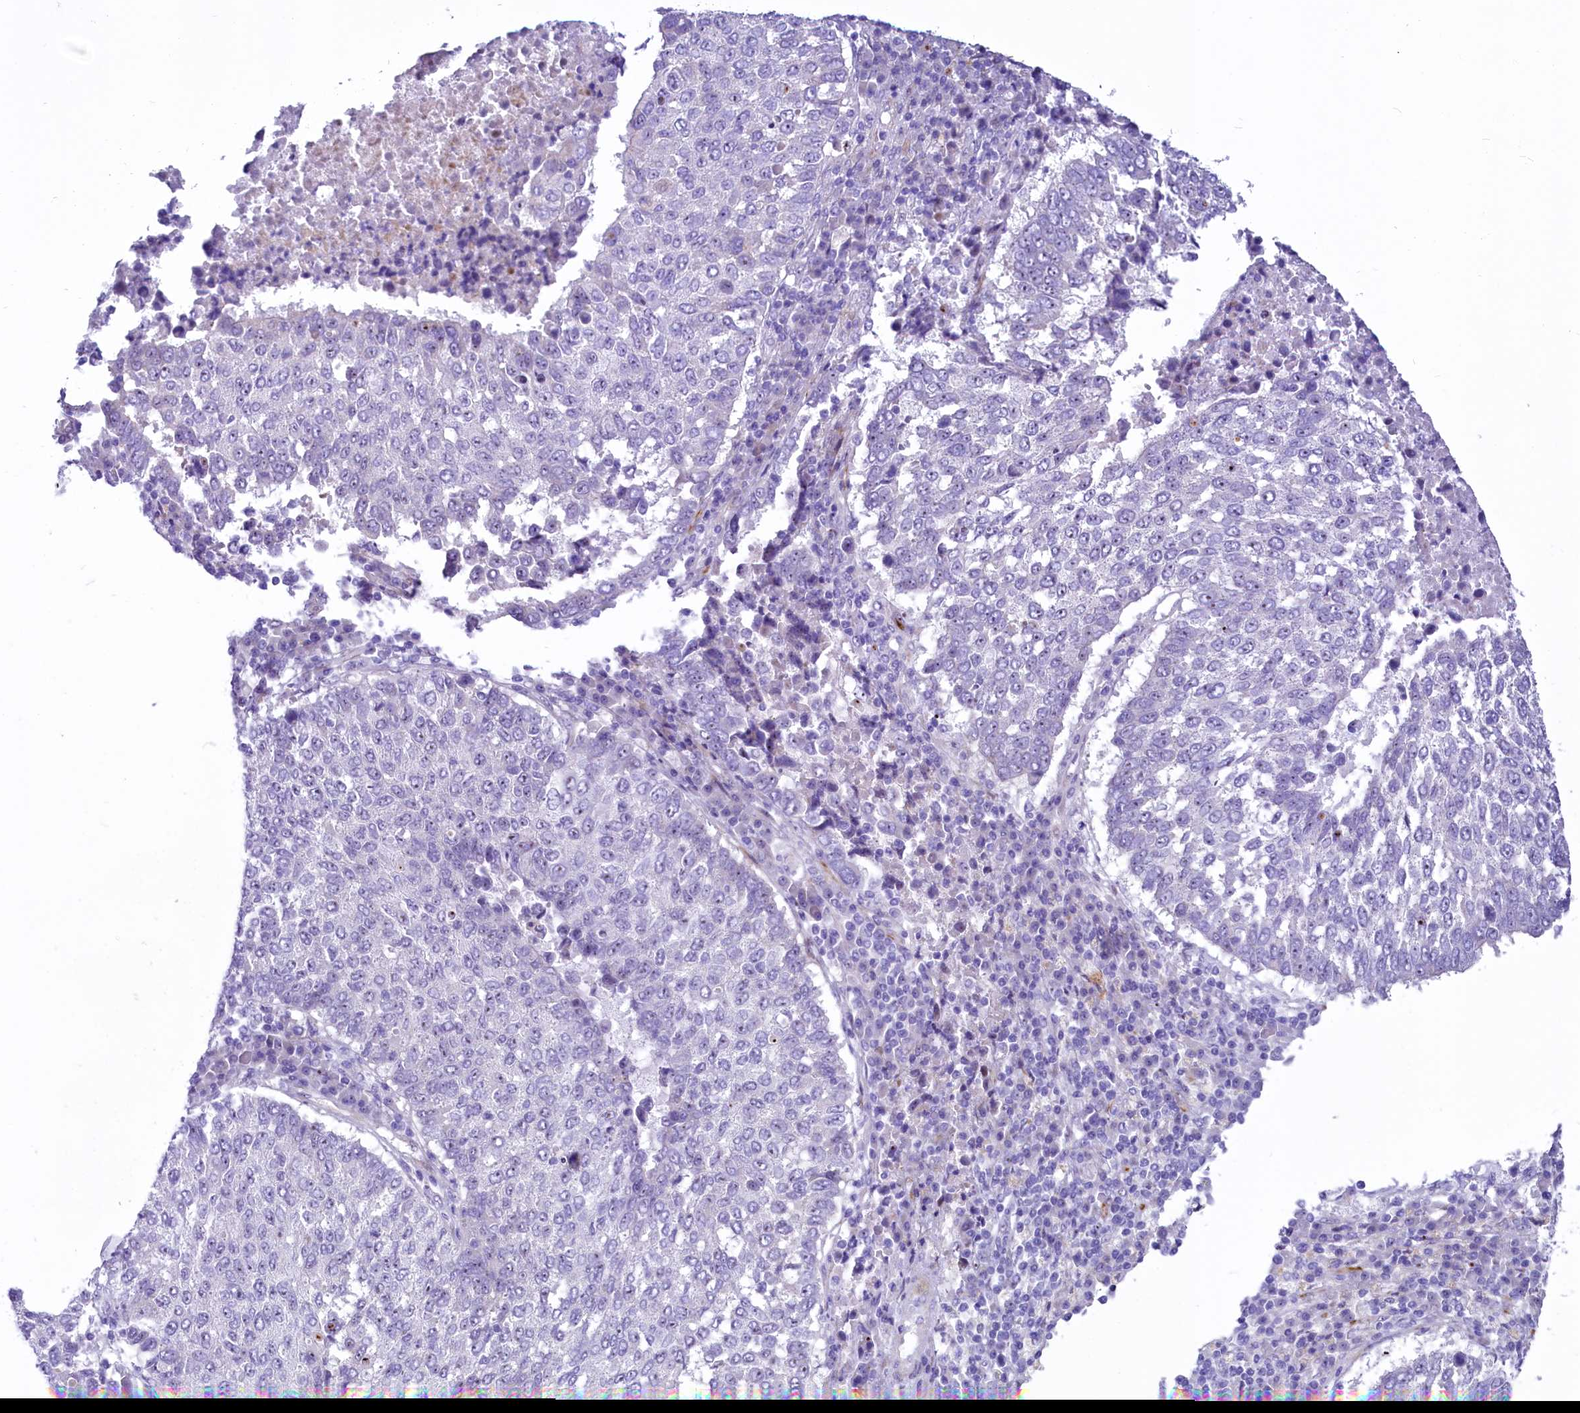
{"staining": {"intensity": "negative", "quantity": "none", "location": "none"}, "tissue": "lung cancer", "cell_type": "Tumor cells", "image_type": "cancer", "snomed": [{"axis": "morphology", "description": "Squamous cell carcinoma, NOS"}, {"axis": "topography", "description": "Lung"}], "caption": "IHC micrograph of neoplastic tissue: human squamous cell carcinoma (lung) stained with DAB (3,3'-diaminobenzidine) displays no significant protein positivity in tumor cells. Brightfield microscopy of immunohistochemistry (IHC) stained with DAB (3,3'-diaminobenzidine) (brown) and hematoxylin (blue), captured at high magnification.", "gene": "SH3TC2", "patient": {"sex": "male", "age": 73}}